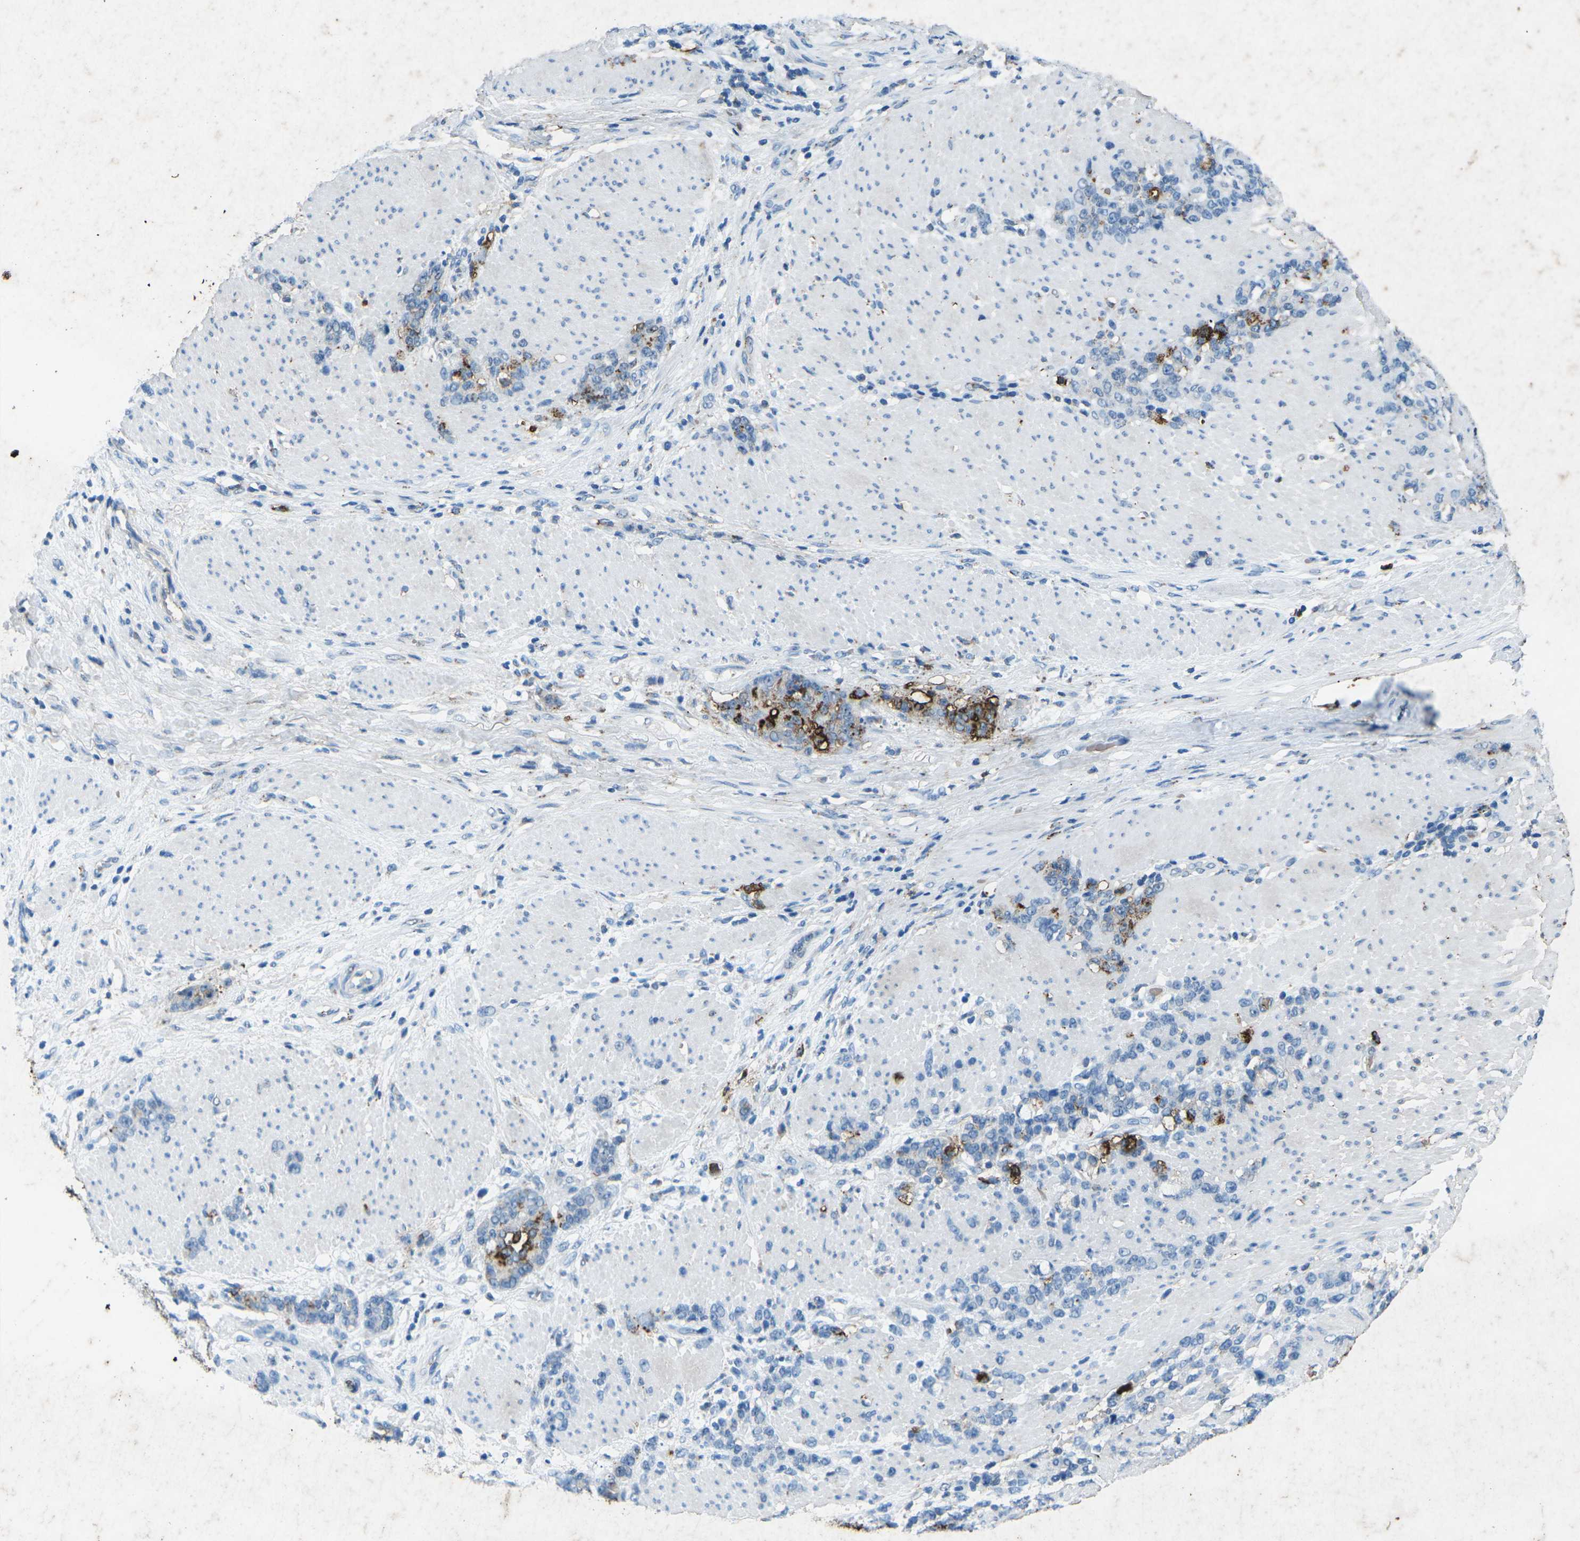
{"staining": {"intensity": "negative", "quantity": "none", "location": "none"}, "tissue": "stomach cancer", "cell_type": "Tumor cells", "image_type": "cancer", "snomed": [{"axis": "morphology", "description": "Adenocarcinoma, NOS"}, {"axis": "topography", "description": "Stomach, lower"}], "caption": "IHC micrograph of neoplastic tissue: human stomach adenocarcinoma stained with DAB exhibits no significant protein expression in tumor cells.", "gene": "CTAGE1", "patient": {"sex": "male", "age": 88}}